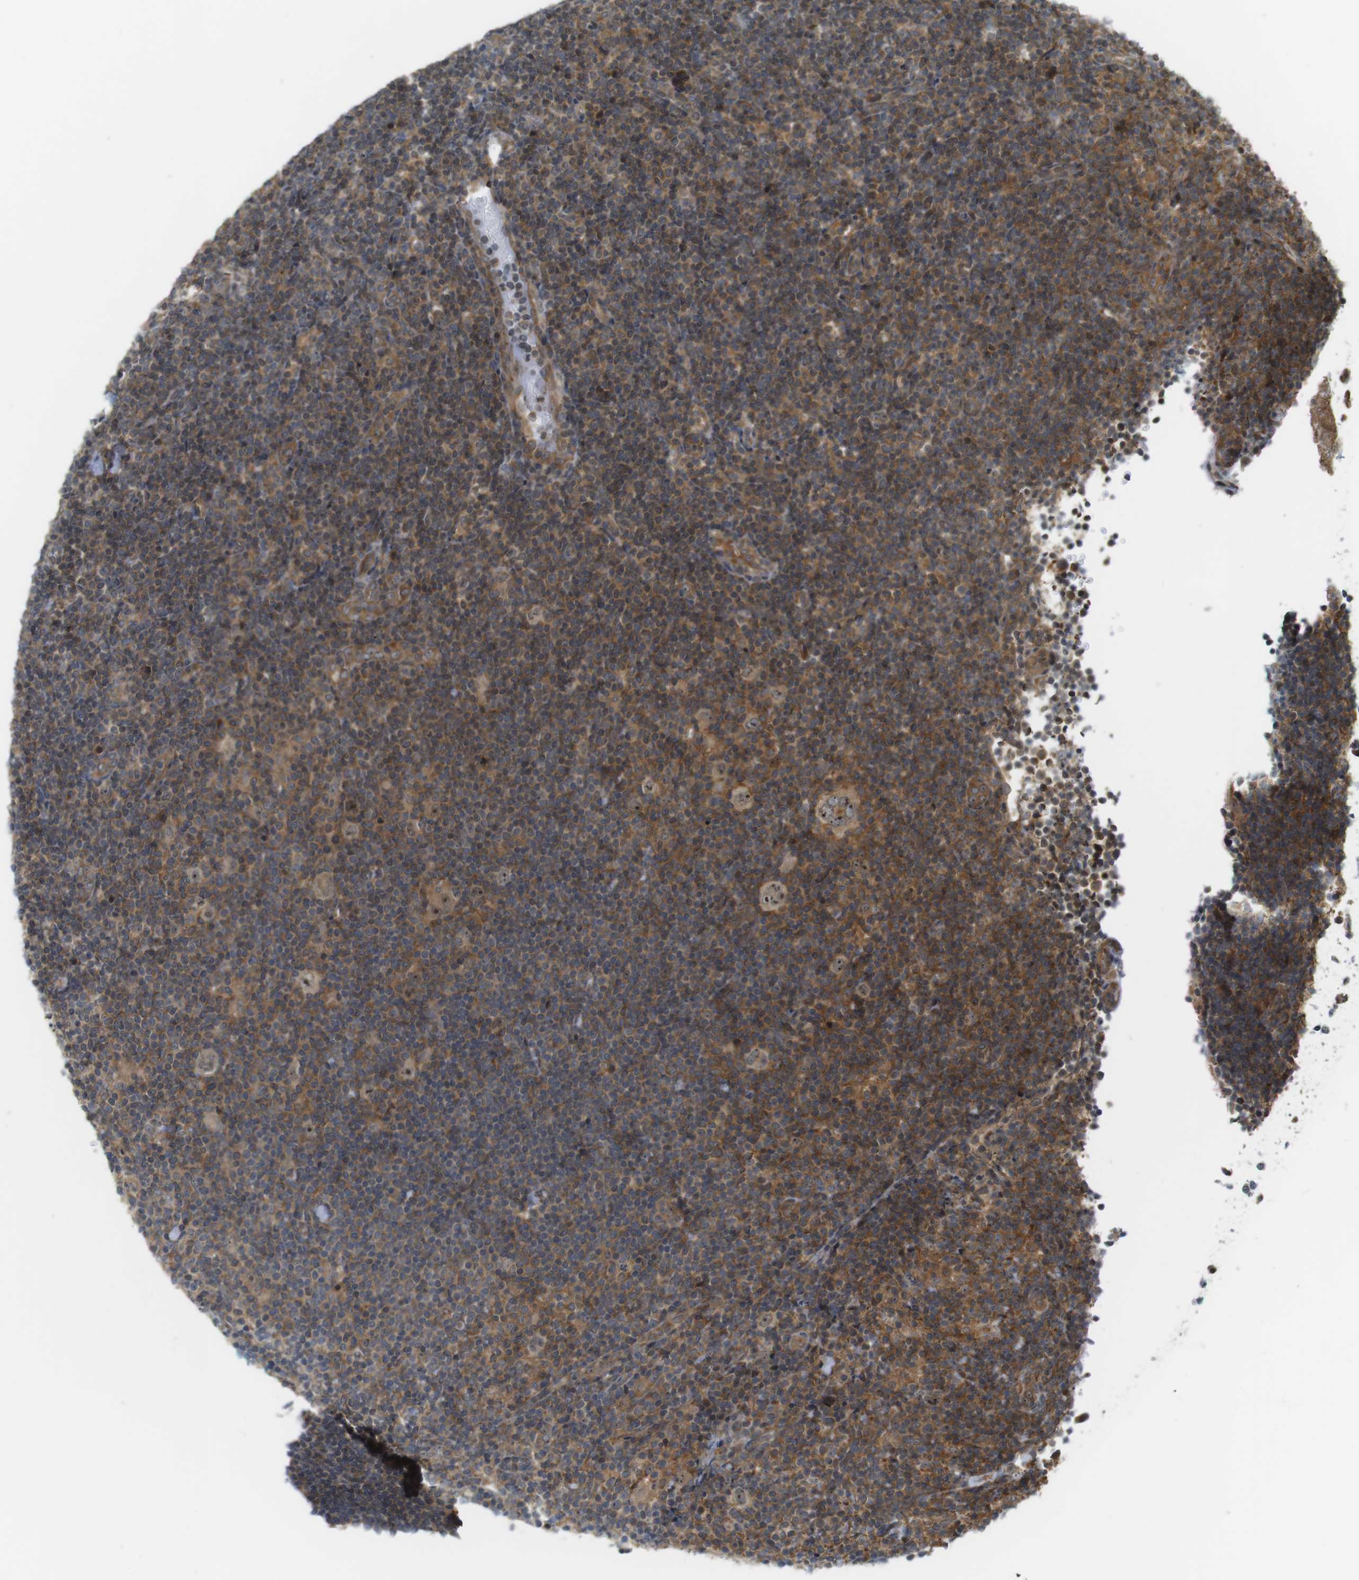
{"staining": {"intensity": "moderate", "quantity": ">75%", "location": "nuclear"}, "tissue": "lymphoma", "cell_type": "Tumor cells", "image_type": "cancer", "snomed": [{"axis": "morphology", "description": "Hodgkin's disease, NOS"}, {"axis": "topography", "description": "Lymph node"}], "caption": "This micrograph shows lymphoma stained with immunohistochemistry to label a protein in brown. The nuclear of tumor cells show moderate positivity for the protein. Nuclei are counter-stained blue.", "gene": "CC2D1A", "patient": {"sex": "female", "age": 57}}